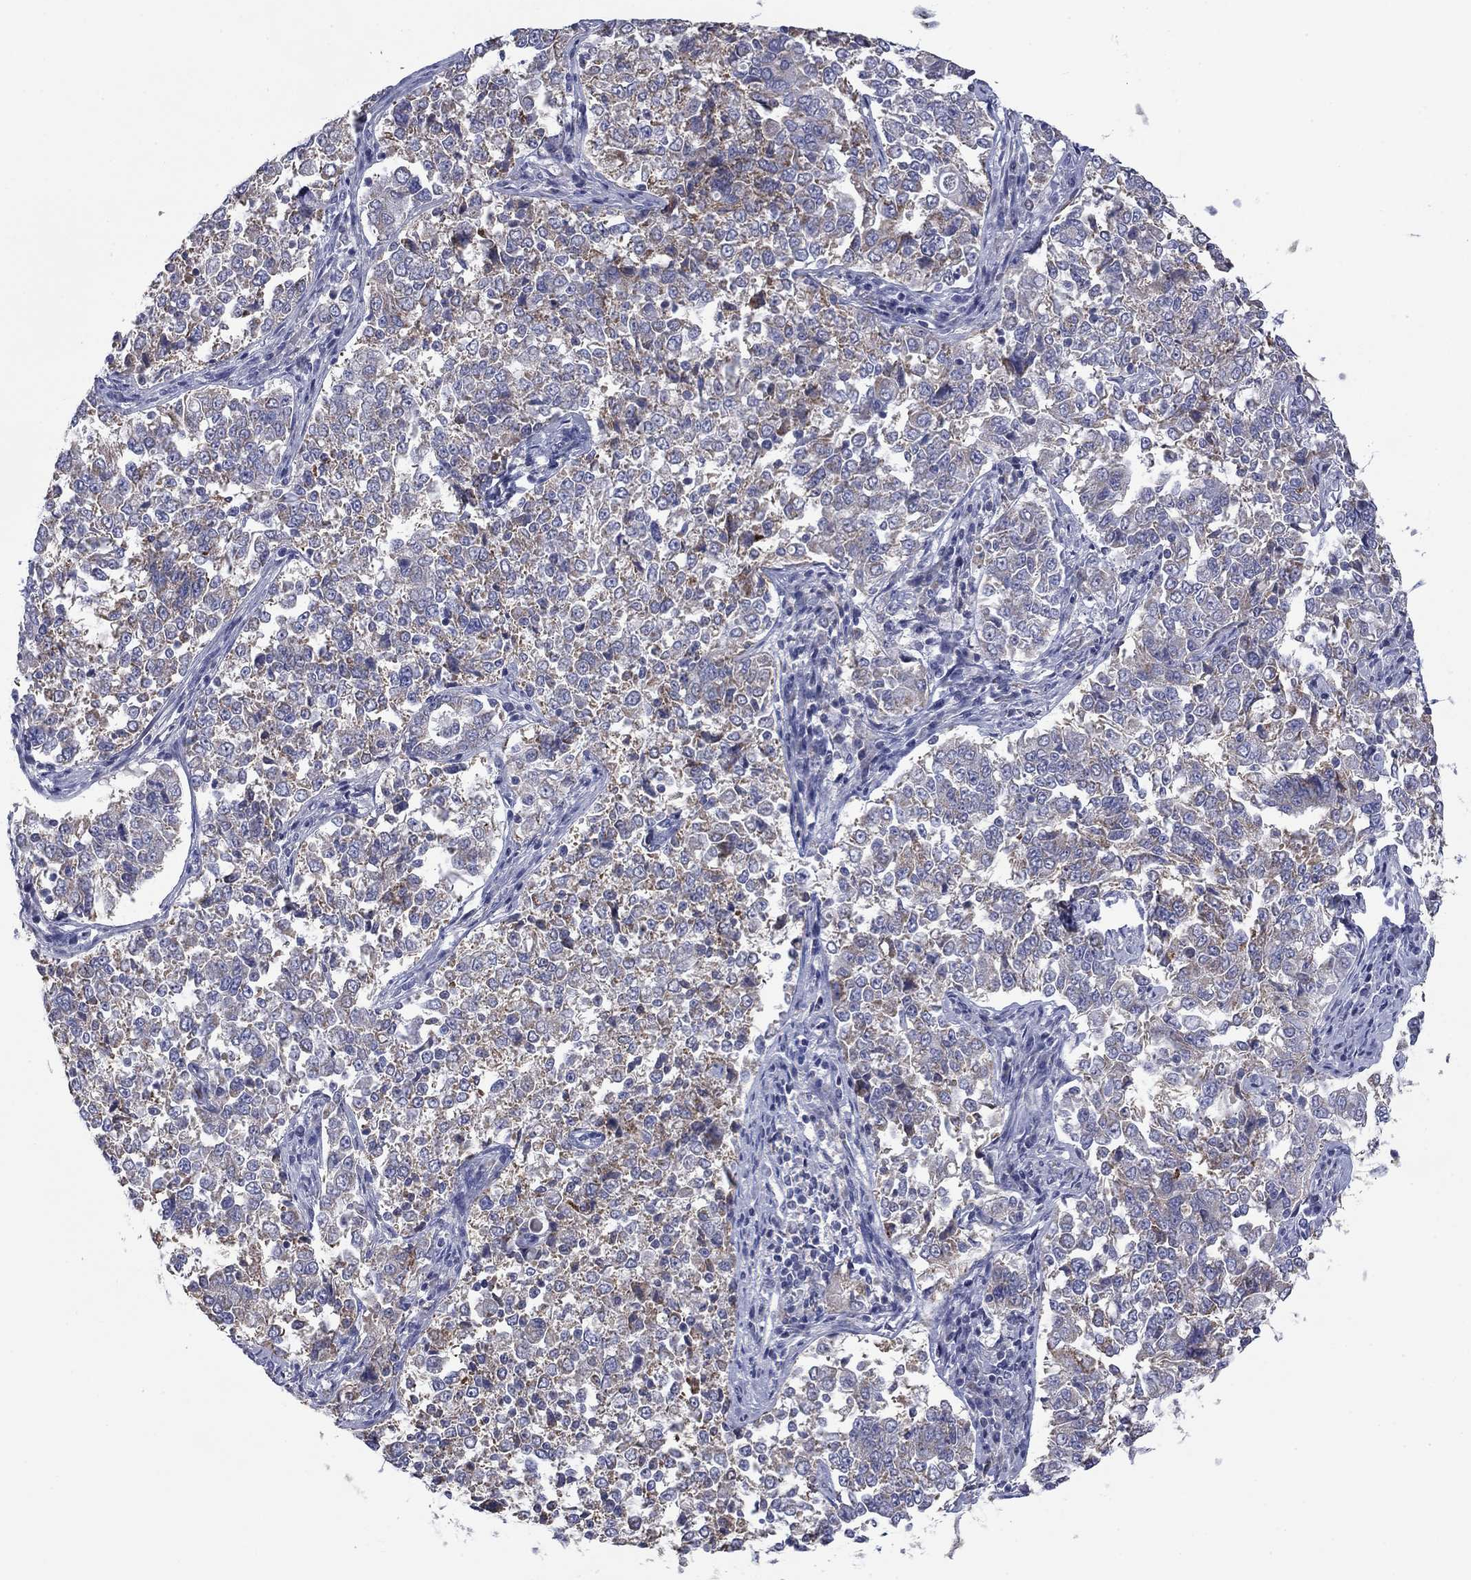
{"staining": {"intensity": "moderate", "quantity": "<25%", "location": "cytoplasmic/membranous"}, "tissue": "endometrial cancer", "cell_type": "Tumor cells", "image_type": "cancer", "snomed": [{"axis": "morphology", "description": "Adenocarcinoma, NOS"}, {"axis": "topography", "description": "Endometrium"}], "caption": "Human endometrial cancer (adenocarcinoma) stained for a protein (brown) reveals moderate cytoplasmic/membranous positive positivity in approximately <25% of tumor cells.", "gene": "FRK", "patient": {"sex": "female", "age": 43}}